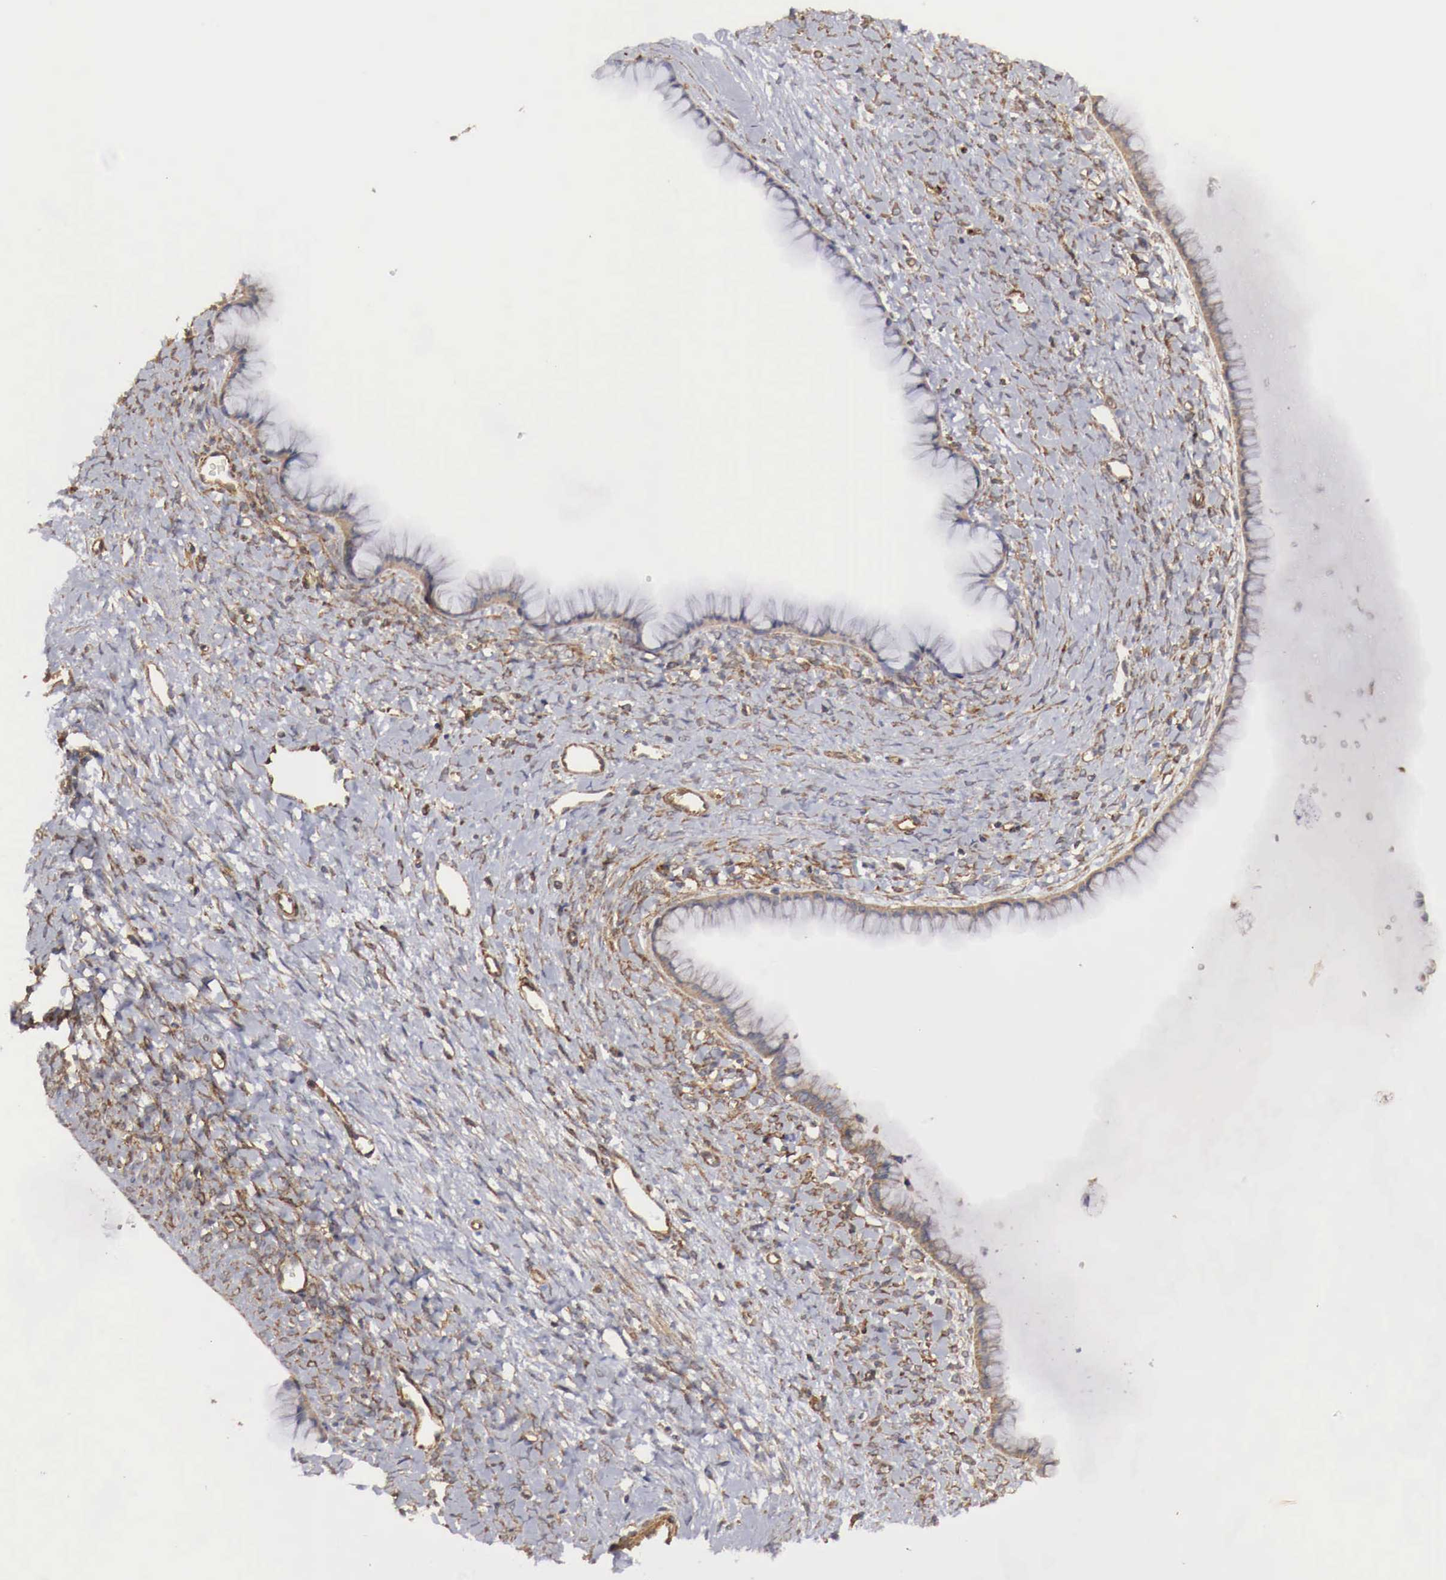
{"staining": {"intensity": "negative", "quantity": "none", "location": "none"}, "tissue": "ovarian cancer", "cell_type": "Tumor cells", "image_type": "cancer", "snomed": [{"axis": "morphology", "description": "Cystadenocarcinoma, mucinous, NOS"}, {"axis": "topography", "description": "Ovary"}], "caption": "Immunohistochemistry of ovarian mucinous cystadenocarcinoma displays no positivity in tumor cells.", "gene": "ARMCX4", "patient": {"sex": "female", "age": 25}}